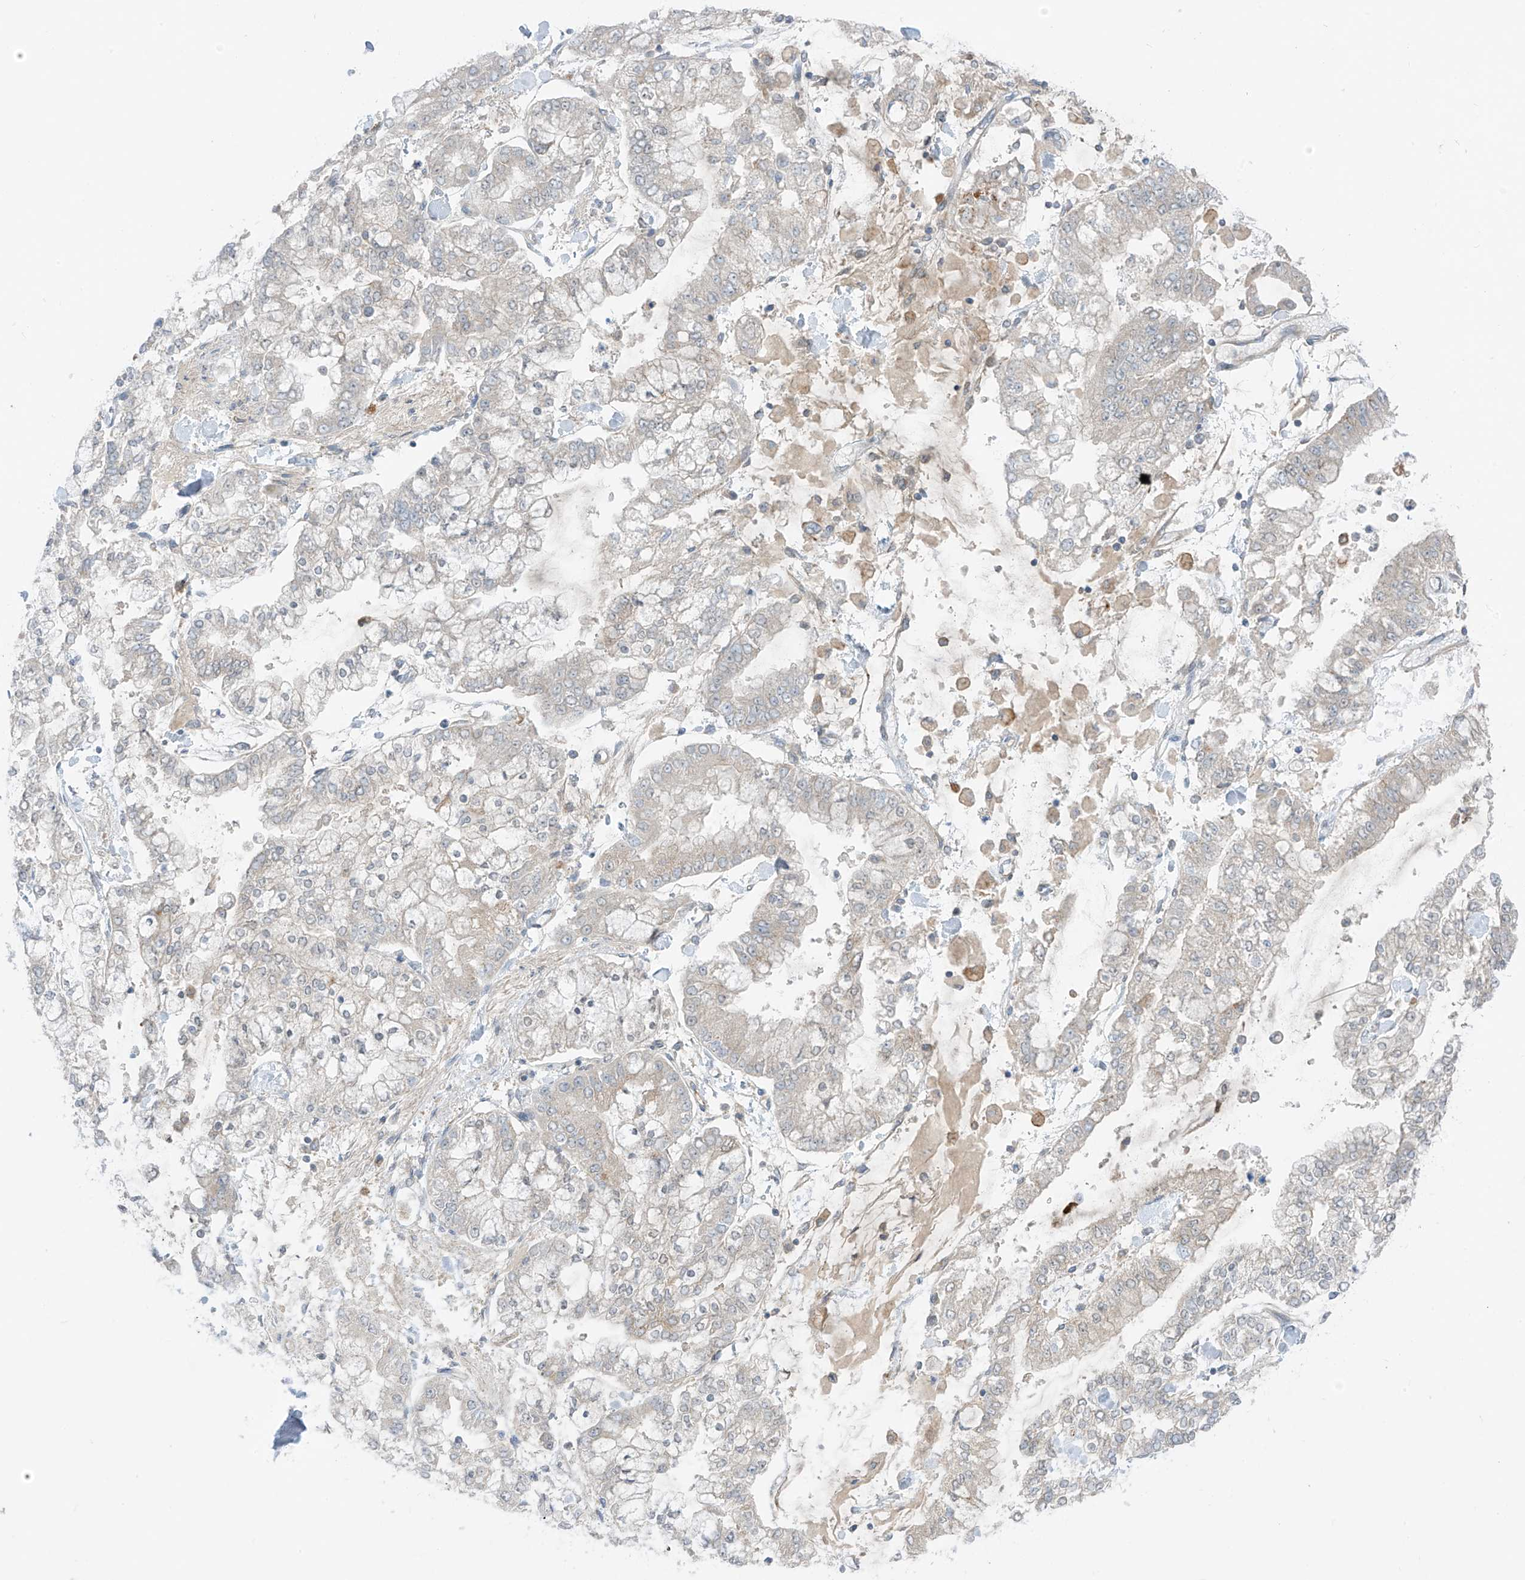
{"staining": {"intensity": "negative", "quantity": "none", "location": "none"}, "tissue": "stomach cancer", "cell_type": "Tumor cells", "image_type": "cancer", "snomed": [{"axis": "morphology", "description": "Normal tissue, NOS"}, {"axis": "morphology", "description": "Adenocarcinoma, NOS"}, {"axis": "topography", "description": "Stomach, upper"}, {"axis": "topography", "description": "Stomach"}], "caption": "Tumor cells are negative for protein expression in human stomach cancer.", "gene": "HS6ST2", "patient": {"sex": "male", "age": 76}}